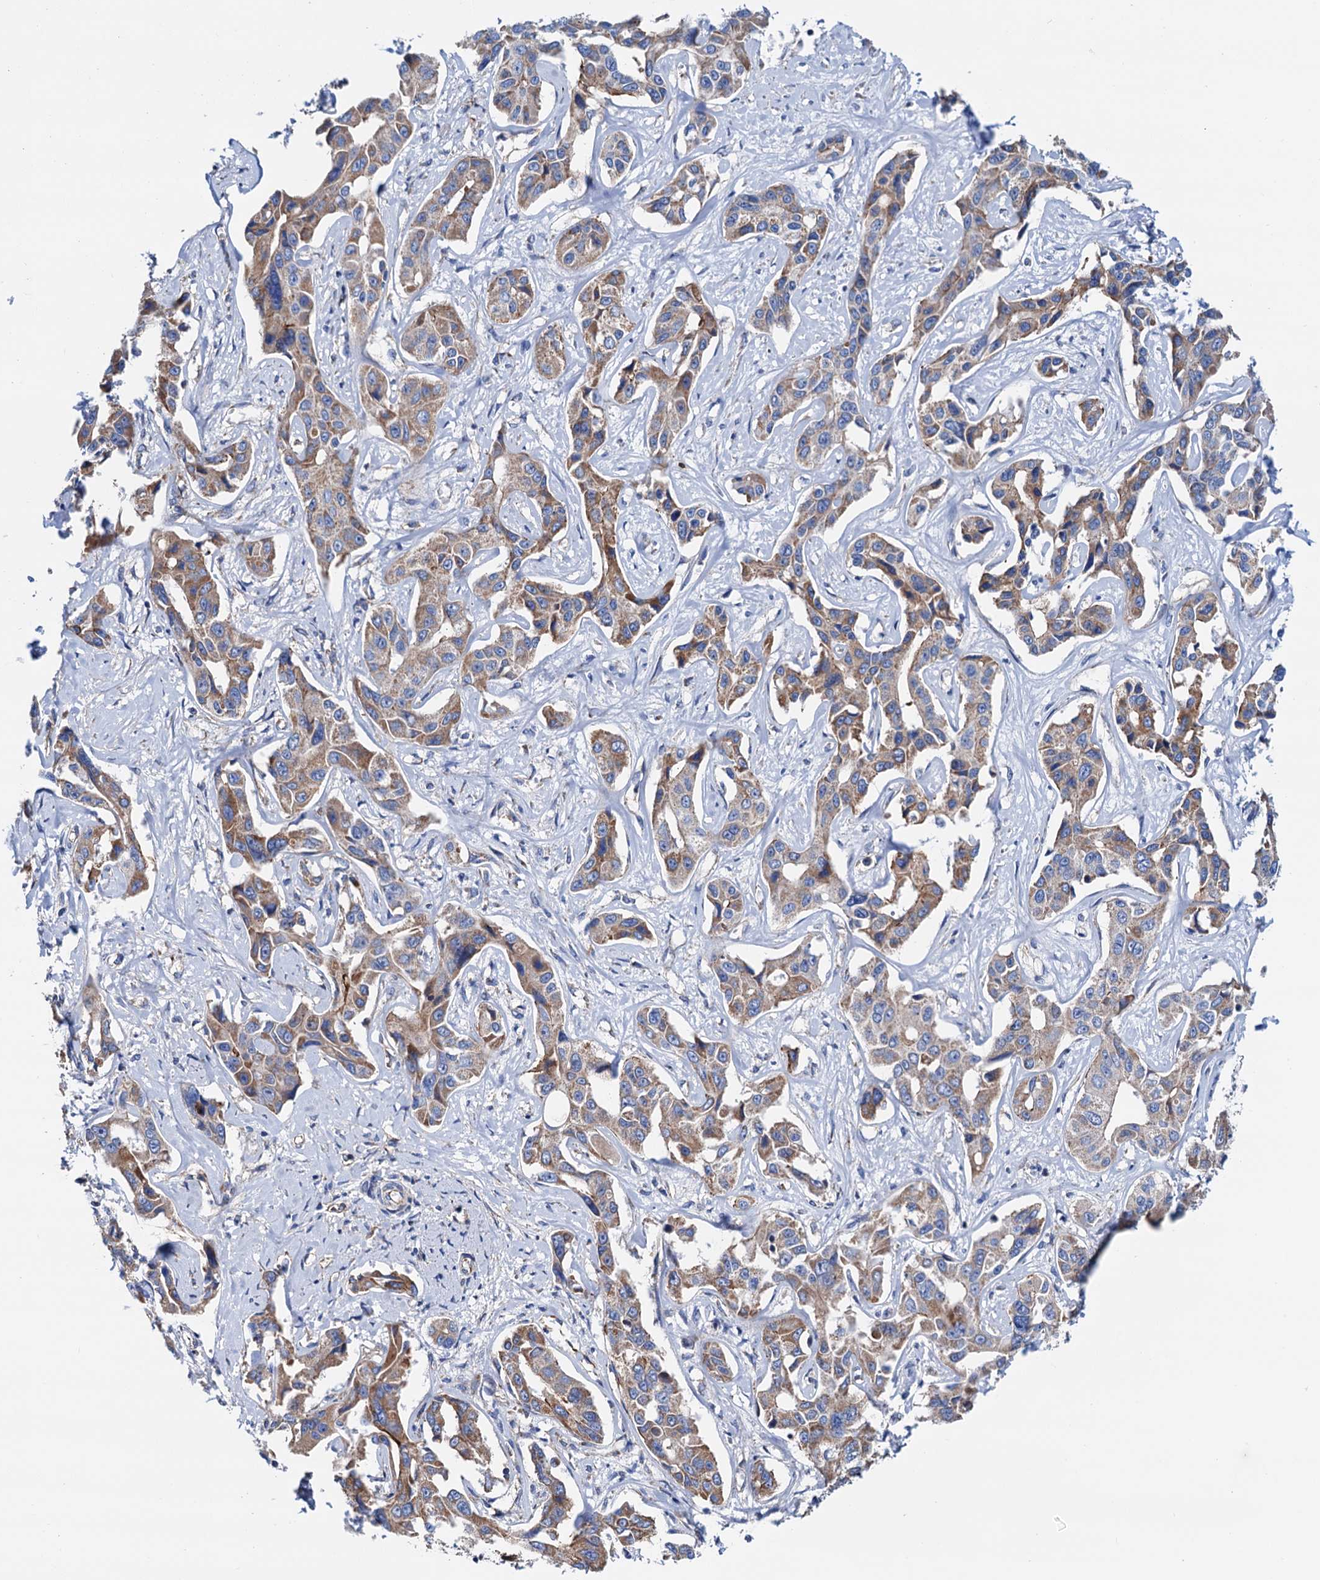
{"staining": {"intensity": "moderate", "quantity": ">75%", "location": "cytoplasmic/membranous"}, "tissue": "liver cancer", "cell_type": "Tumor cells", "image_type": "cancer", "snomed": [{"axis": "morphology", "description": "Cholangiocarcinoma"}, {"axis": "topography", "description": "Liver"}], "caption": "Liver cancer (cholangiocarcinoma) stained with DAB (3,3'-diaminobenzidine) immunohistochemistry (IHC) demonstrates medium levels of moderate cytoplasmic/membranous staining in about >75% of tumor cells.", "gene": "RASSF9", "patient": {"sex": "male", "age": 59}}